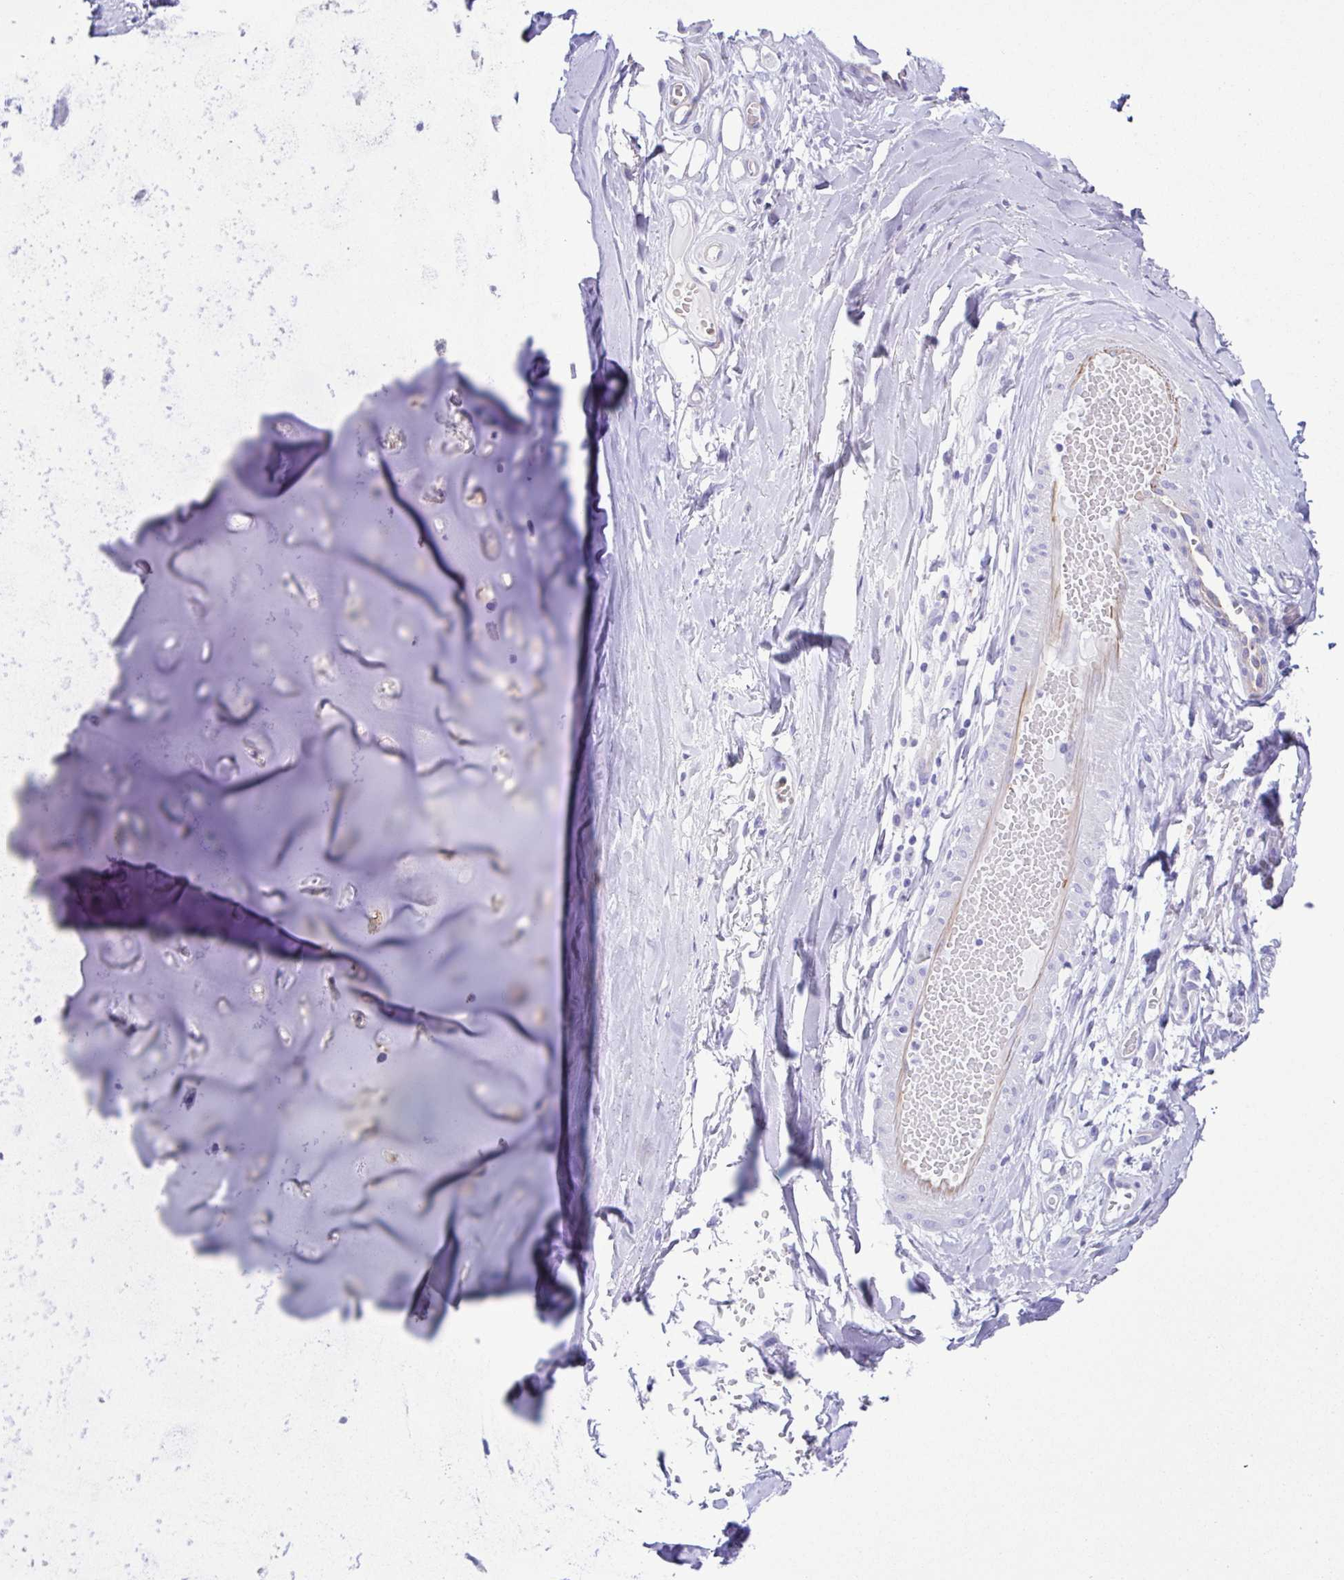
{"staining": {"intensity": "weak", "quantity": "<25%", "location": "cytoplasmic/membranous"}, "tissue": "soft tissue", "cell_type": "Chondrocytes", "image_type": "normal", "snomed": [{"axis": "morphology", "description": "Normal tissue, NOS"}, {"axis": "topography", "description": "Cartilage tissue"}, {"axis": "topography", "description": "Nasopharynx"}, {"axis": "topography", "description": "Thyroid gland"}], "caption": "High magnification brightfield microscopy of benign soft tissue stained with DAB (brown) and counterstained with hematoxylin (blue): chondrocytes show no significant positivity. (DAB (3,3'-diaminobenzidine) immunohistochemistry (IHC) visualized using brightfield microscopy, high magnification).", "gene": "CYP11A1", "patient": {"sex": "male", "age": 63}}